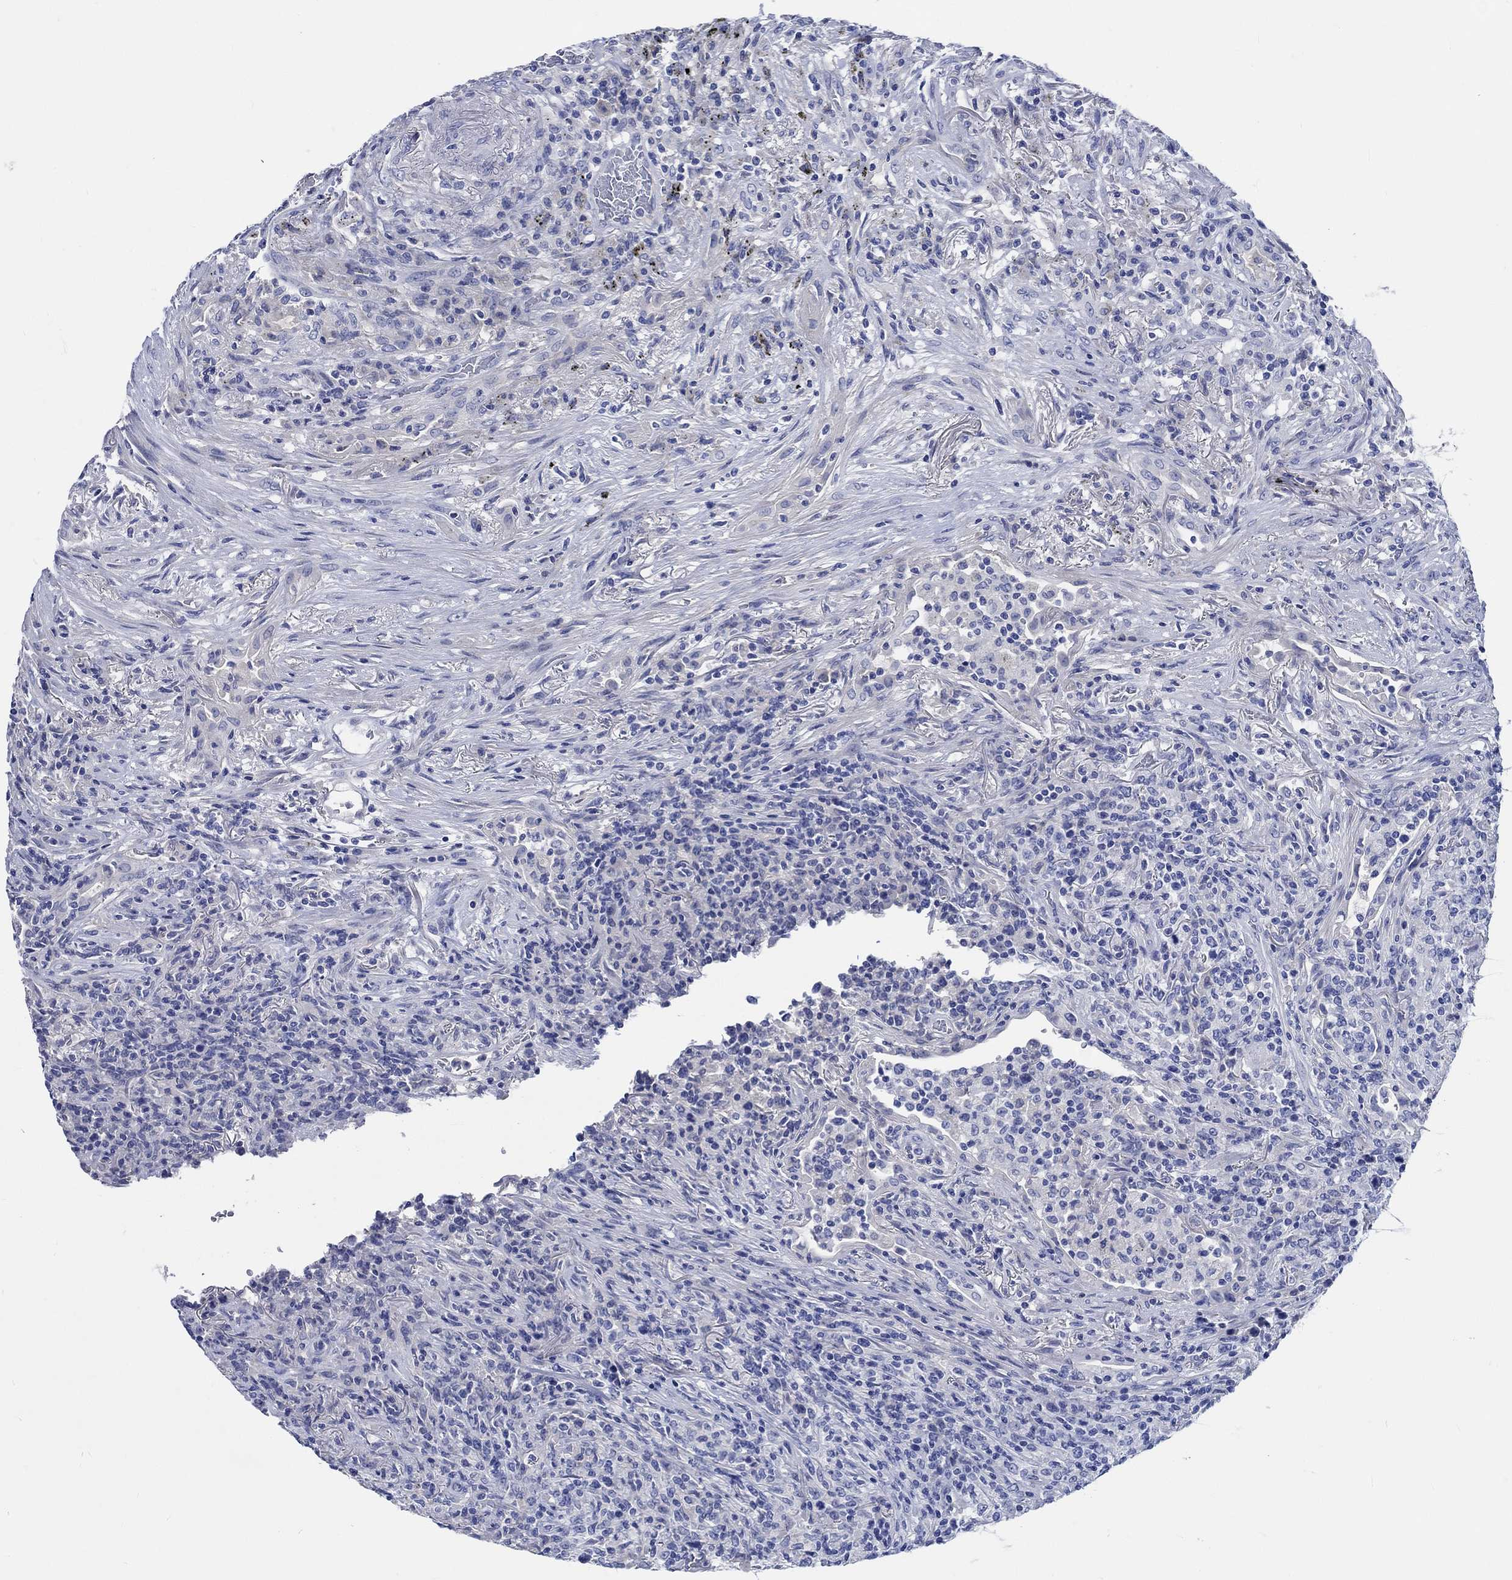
{"staining": {"intensity": "negative", "quantity": "none", "location": "none"}, "tissue": "lymphoma", "cell_type": "Tumor cells", "image_type": "cancer", "snomed": [{"axis": "morphology", "description": "Malignant lymphoma, non-Hodgkin's type, High grade"}, {"axis": "topography", "description": "Lung"}], "caption": "Protein analysis of malignant lymphoma, non-Hodgkin's type (high-grade) exhibits no significant expression in tumor cells.", "gene": "SHISA4", "patient": {"sex": "male", "age": 79}}